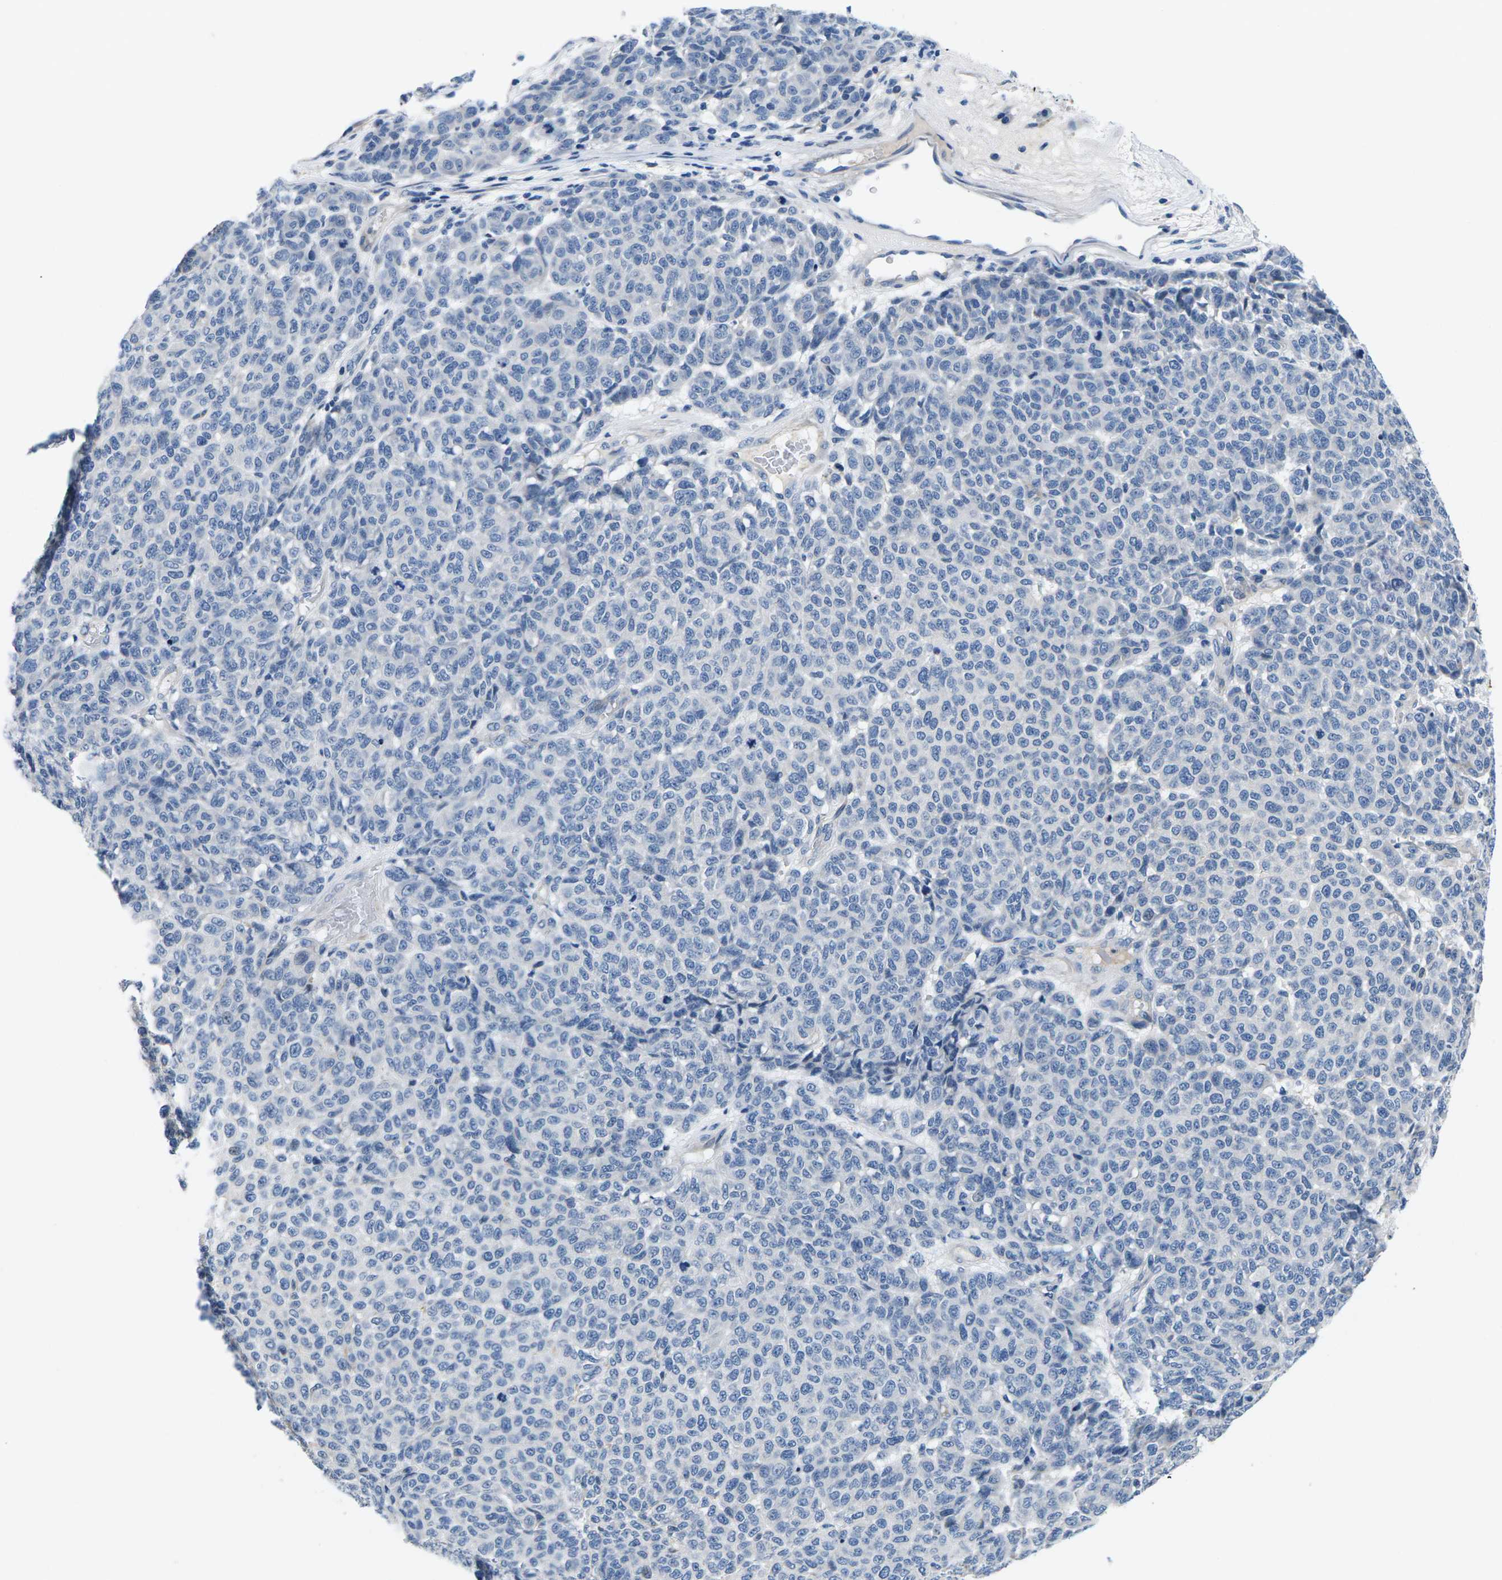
{"staining": {"intensity": "negative", "quantity": "none", "location": "none"}, "tissue": "melanoma", "cell_type": "Tumor cells", "image_type": "cancer", "snomed": [{"axis": "morphology", "description": "Malignant melanoma, NOS"}, {"axis": "topography", "description": "Skin"}], "caption": "Immunohistochemistry (IHC) of human malignant melanoma reveals no staining in tumor cells. The staining was performed using DAB to visualize the protein expression in brown, while the nuclei were stained in blue with hematoxylin (Magnification: 20x).", "gene": "TSPAN2", "patient": {"sex": "male", "age": 59}}